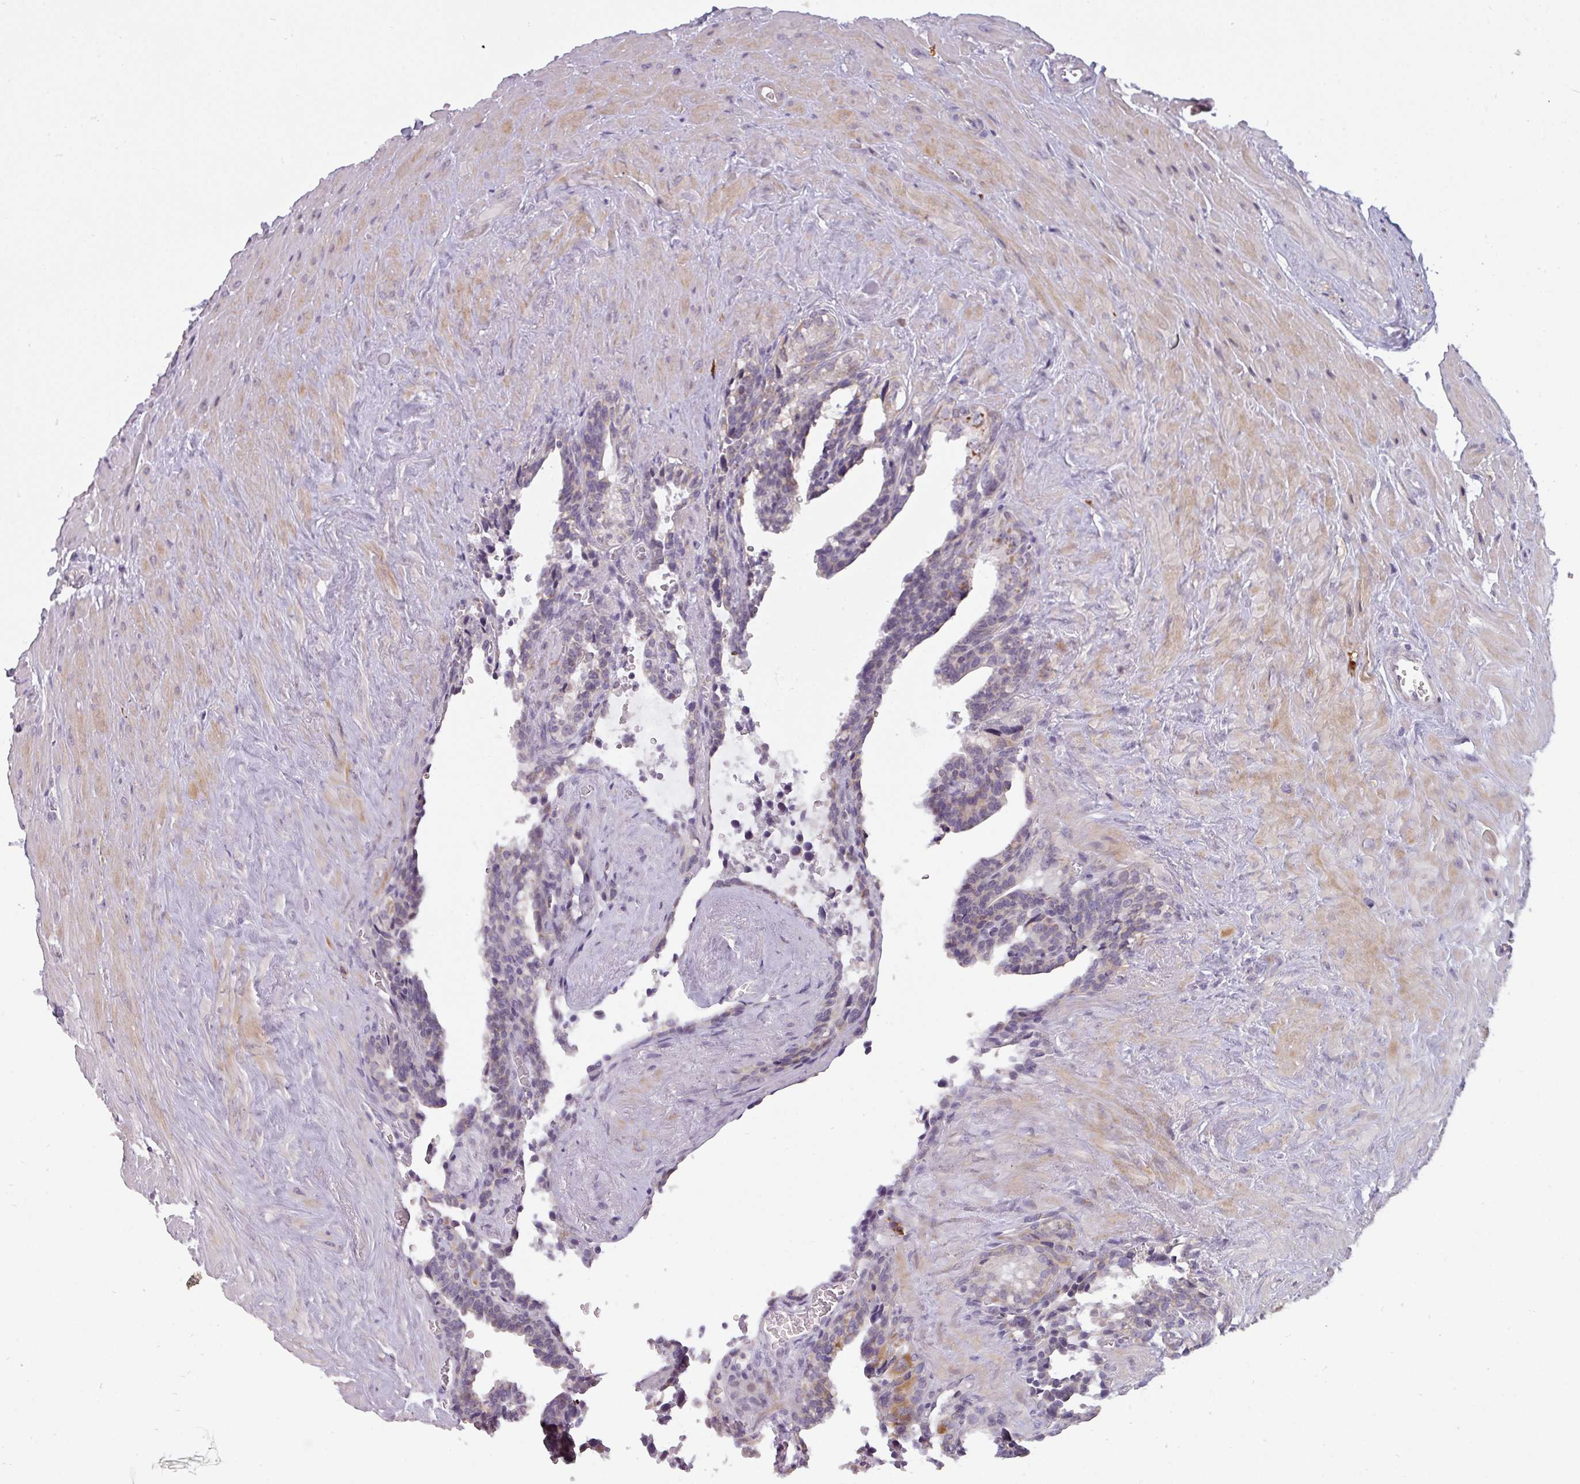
{"staining": {"intensity": "moderate", "quantity": "<25%", "location": "cytoplasmic/membranous"}, "tissue": "seminal vesicle", "cell_type": "Glandular cells", "image_type": "normal", "snomed": [{"axis": "morphology", "description": "Normal tissue, NOS"}, {"axis": "topography", "description": "Seminal veicle"}], "caption": "Unremarkable seminal vesicle exhibits moderate cytoplasmic/membranous positivity in approximately <25% of glandular cells.", "gene": "C2orf68", "patient": {"sex": "male", "age": 68}}